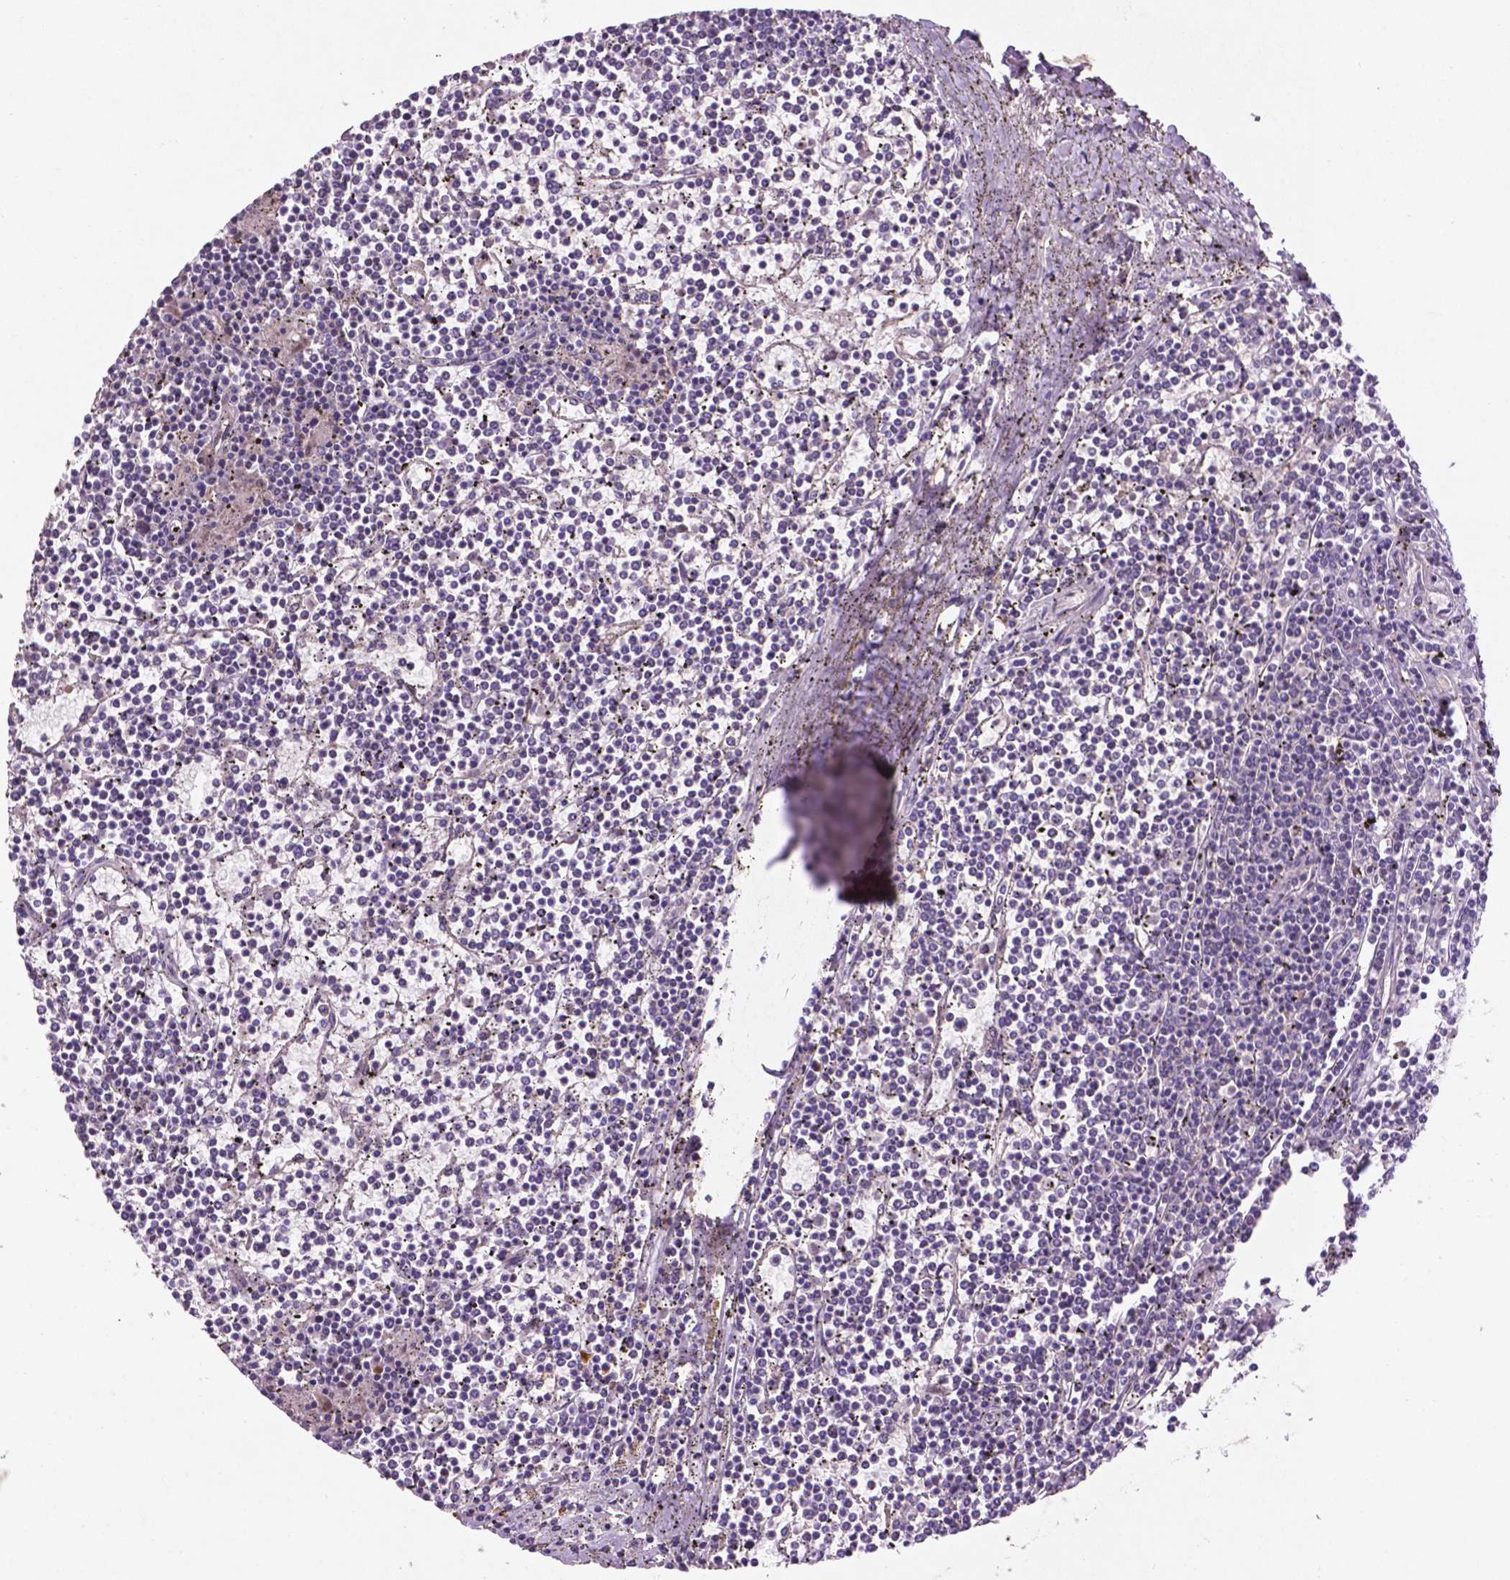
{"staining": {"intensity": "negative", "quantity": "none", "location": "none"}, "tissue": "lymphoma", "cell_type": "Tumor cells", "image_type": "cancer", "snomed": [{"axis": "morphology", "description": "Malignant lymphoma, non-Hodgkin's type, Low grade"}, {"axis": "topography", "description": "Spleen"}], "caption": "DAB (3,3'-diaminobenzidine) immunohistochemical staining of human lymphoma reveals no significant expression in tumor cells.", "gene": "ARL5C", "patient": {"sex": "female", "age": 19}}